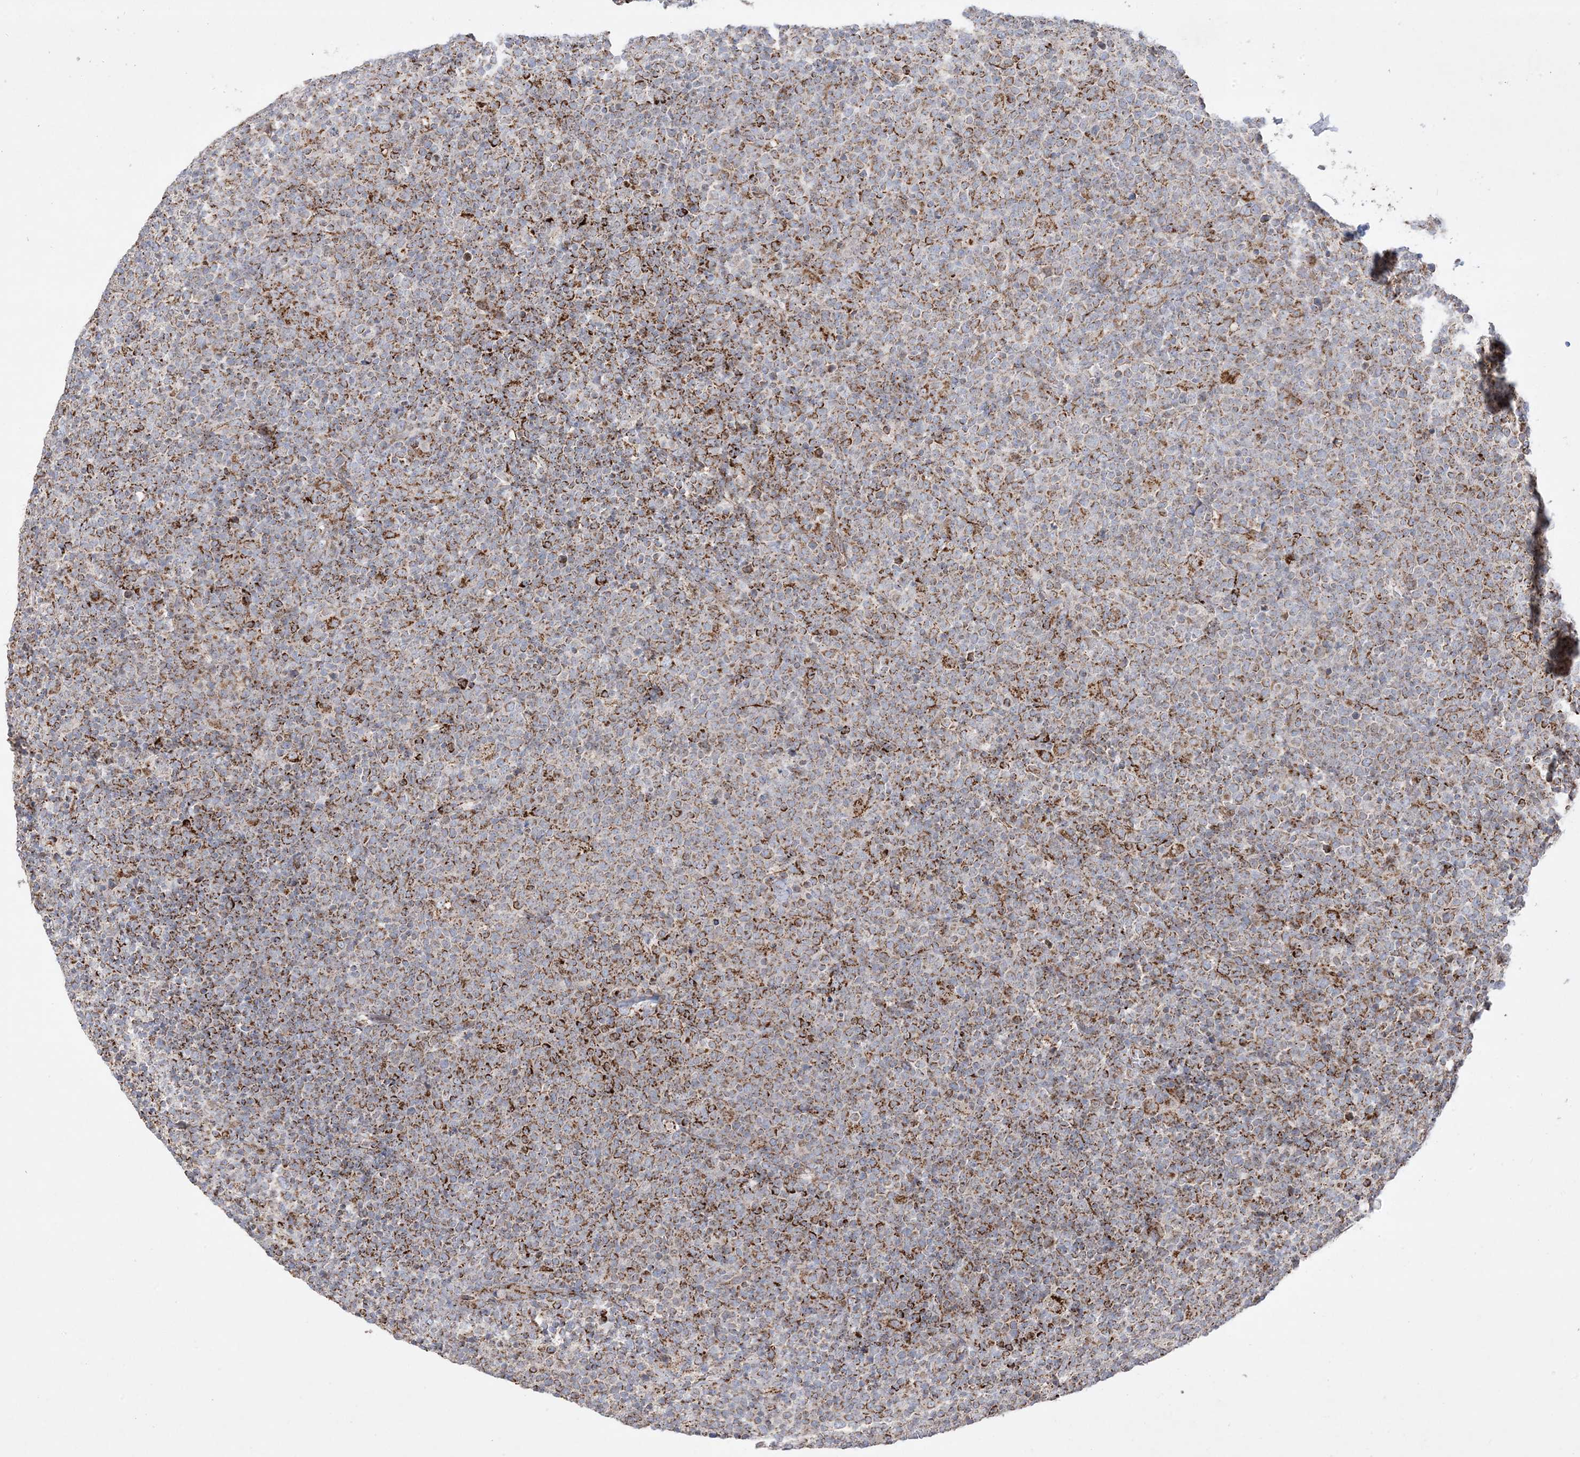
{"staining": {"intensity": "moderate", "quantity": ">75%", "location": "cytoplasmic/membranous"}, "tissue": "lymphoma", "cell_type": "Tumor cells", "image_type": "cancer", "snomed": [{"axis": "morphology", "description": "Malignant lymphoma, non-Hodgkin's type, High grade"}, {"axis": "topography", "description": "Lymph node"}], "caption": "A medium amount of moderate cytoplasmic/membranous expression is identified in approximately >75% of tumor cells in lymphoma tissue. Nuclei are stained in blue.", "gene": "NDUFAF3", "patient": {"sex": "male", "age": 61}}